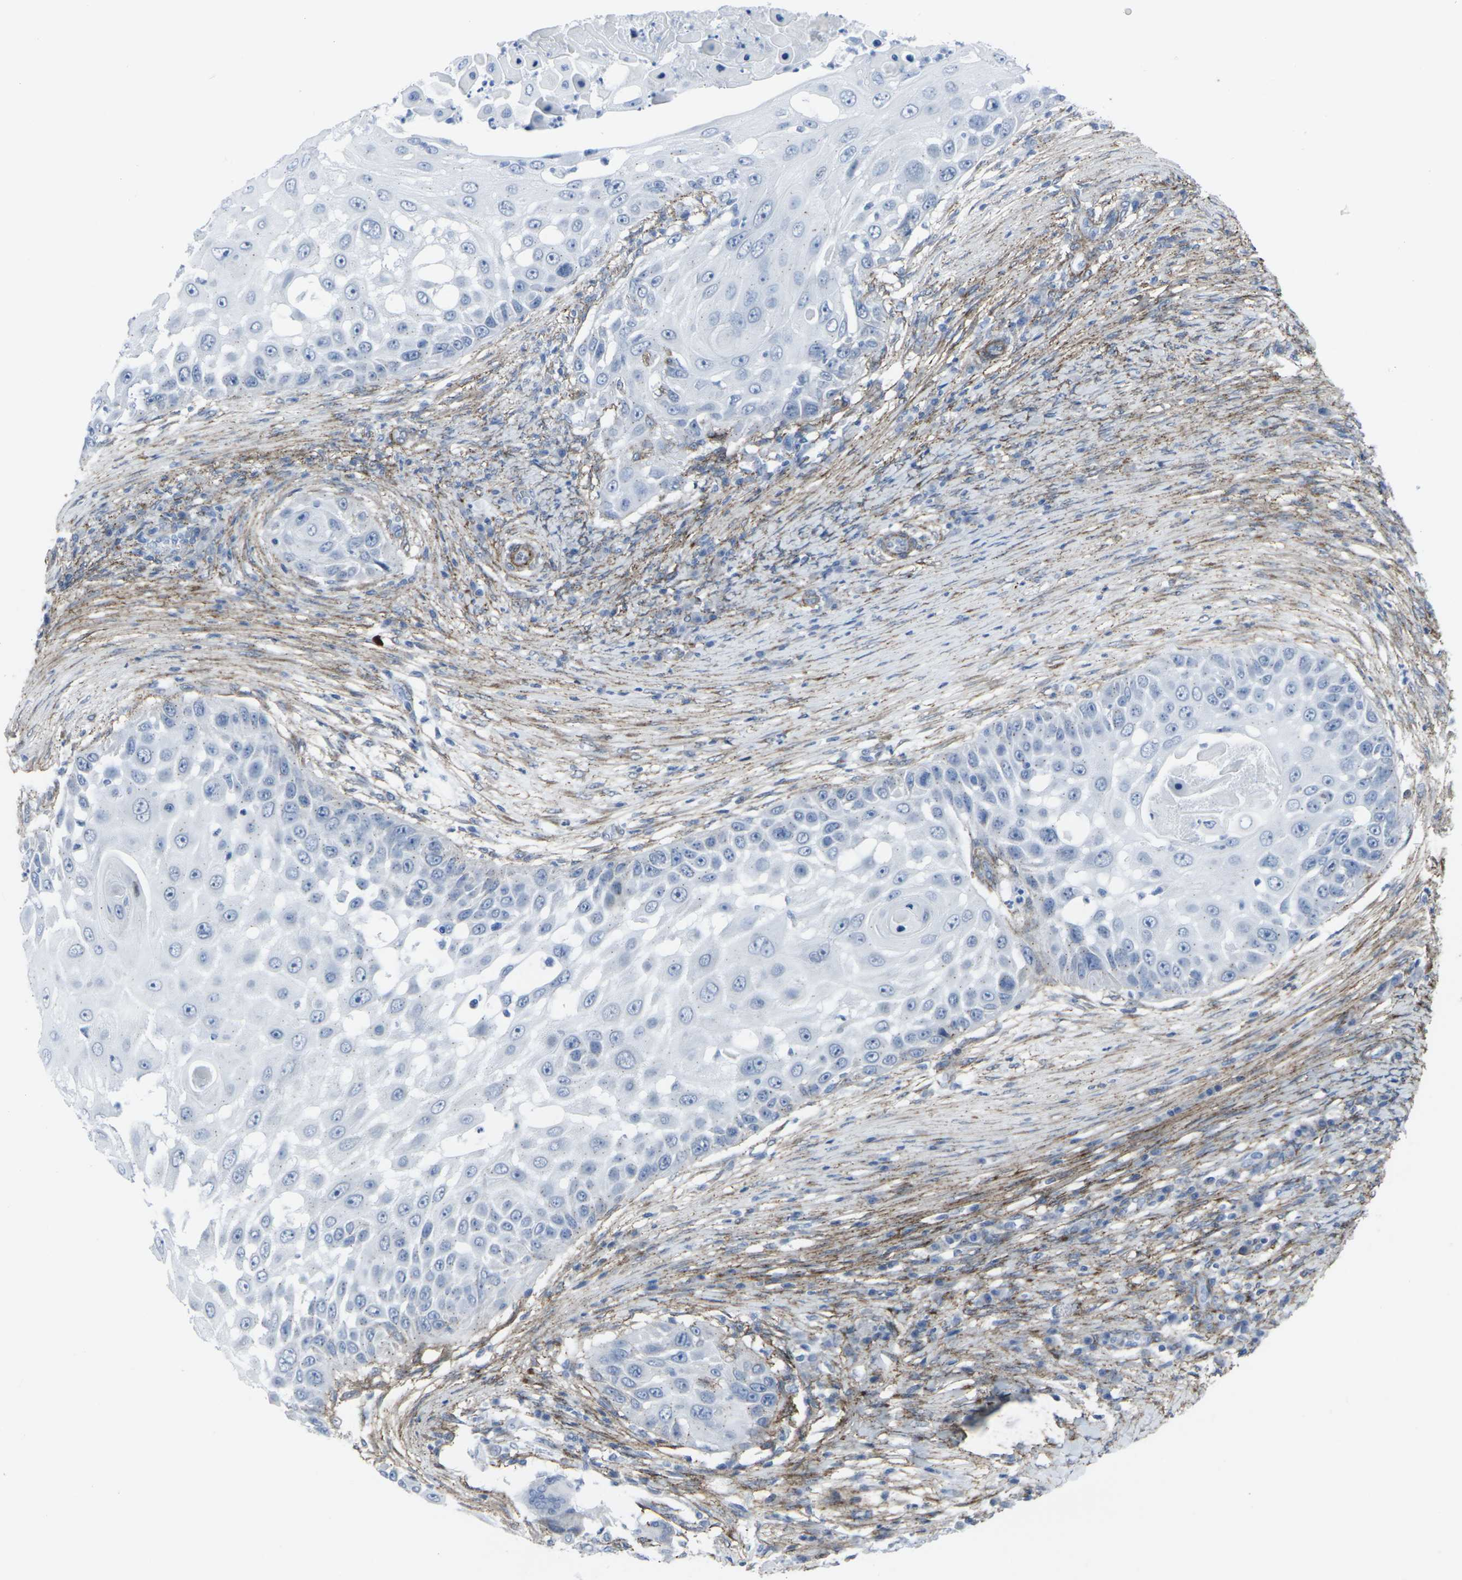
{"staining": {"intensity": "negative", "quantity": "none", "location": "none"}, "tissue": "skin cancer", "cell_type": "Tumor cells", "image_type": "cancer", "snomed": [{"axis": "morphology", "description": "Squamous cell carcinoma, NOS"}, {"axis": "topography", "description": "Skin"}], "caption": "Skin squamous cell carcinoma stained for a protein using immunohistochemistry reveals no expression tumor cells.", "gene": "CDH11", "patient": {"sex": "female", "age": 44}}